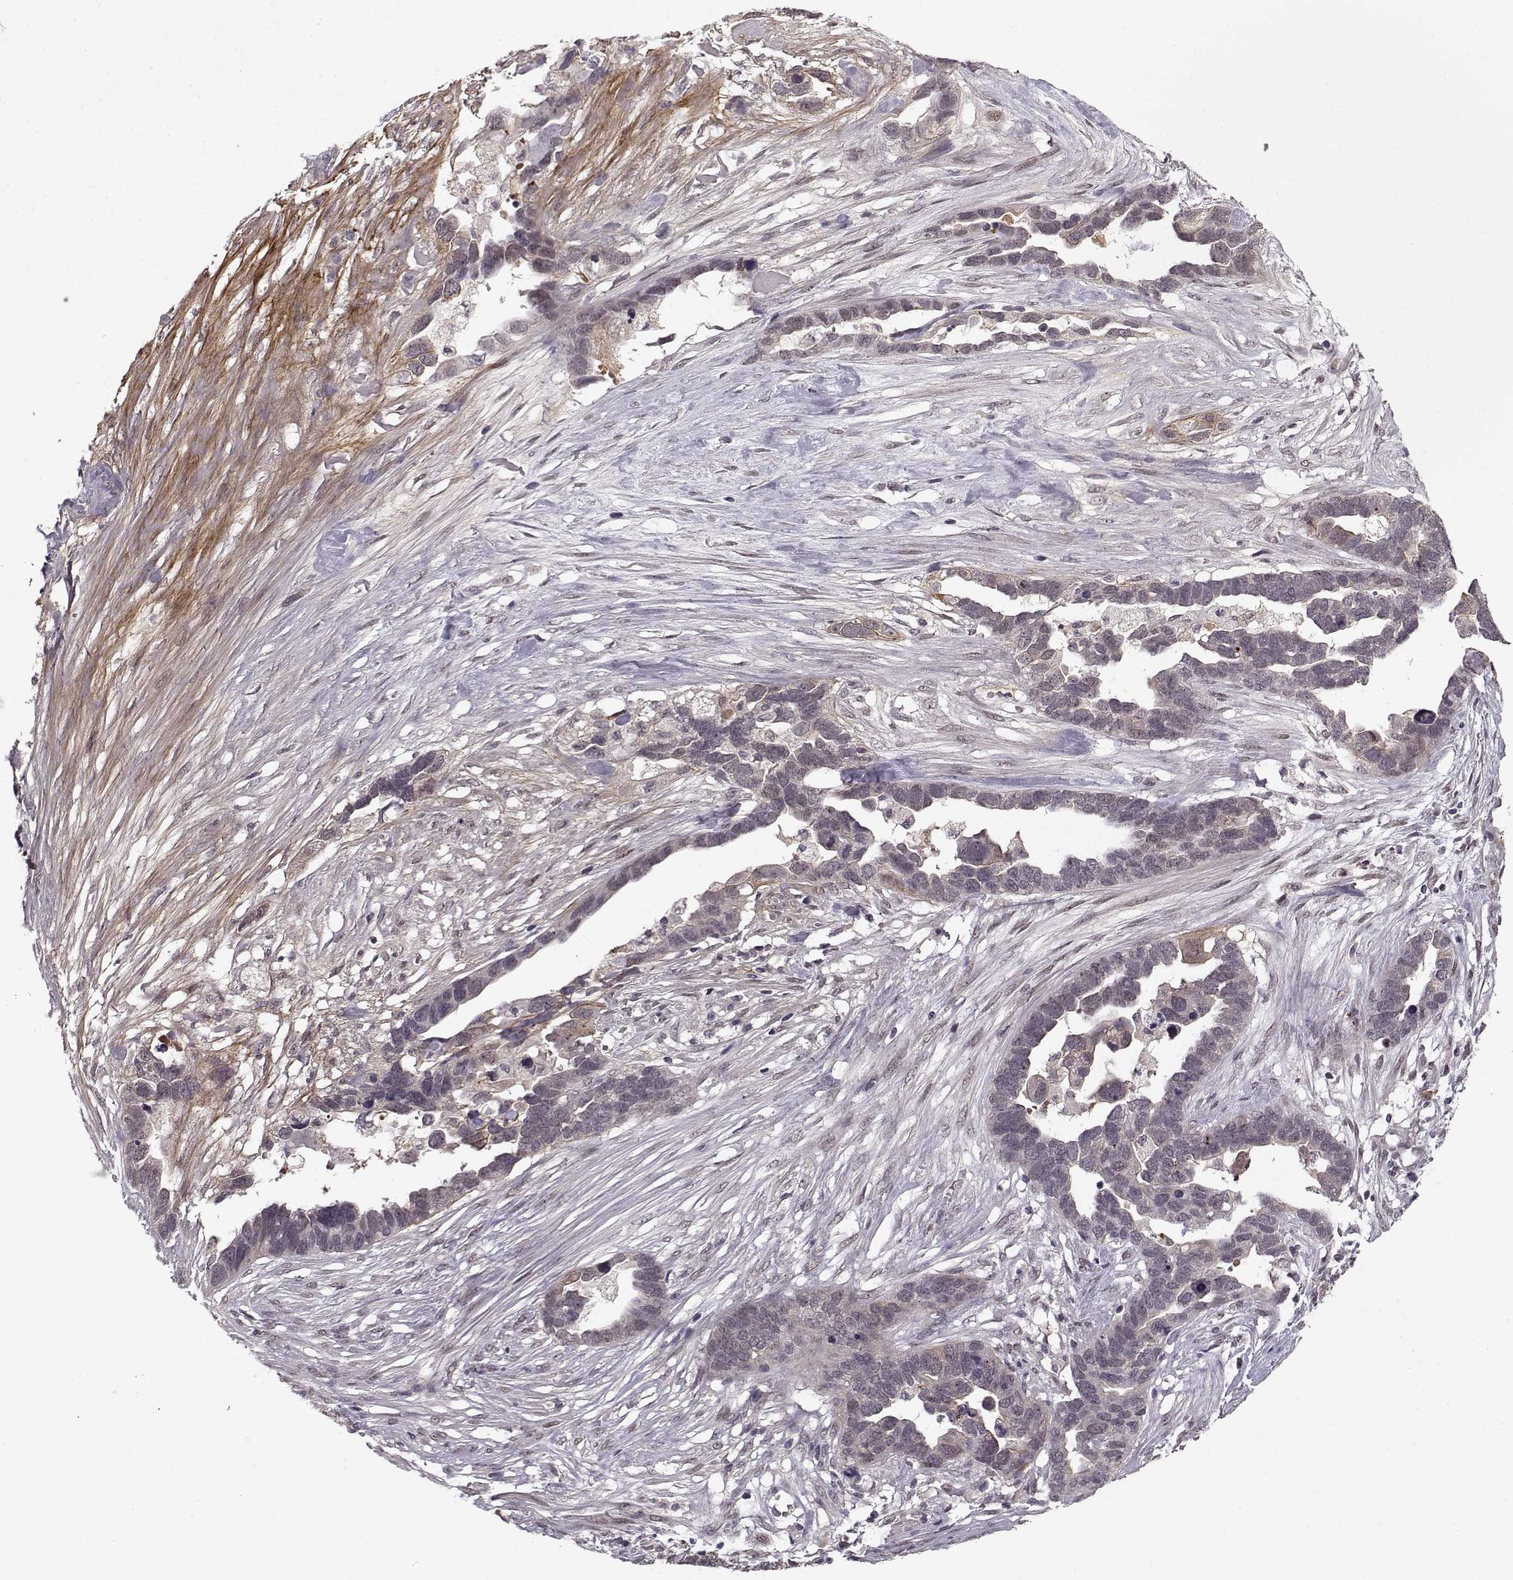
{"staining": {"intensity": "negative", "quantity": "none", "location": "none"}, "tissue": "ovarian cancer", "cell_type": "Tumor cells", "image_type": "cancer", "snomed": [{"axis": "morphology", "description": "Cystadenocarcinoma, serous, NOS"}, {"axis": "topography", "description": "Ovary"}], "caption": "Tumor cells are negative for brown protein staining in ovarian serous cystadenocarcinoma.", "gene": "DENND4B", "patient": {"sex": "female", "age": 54}}